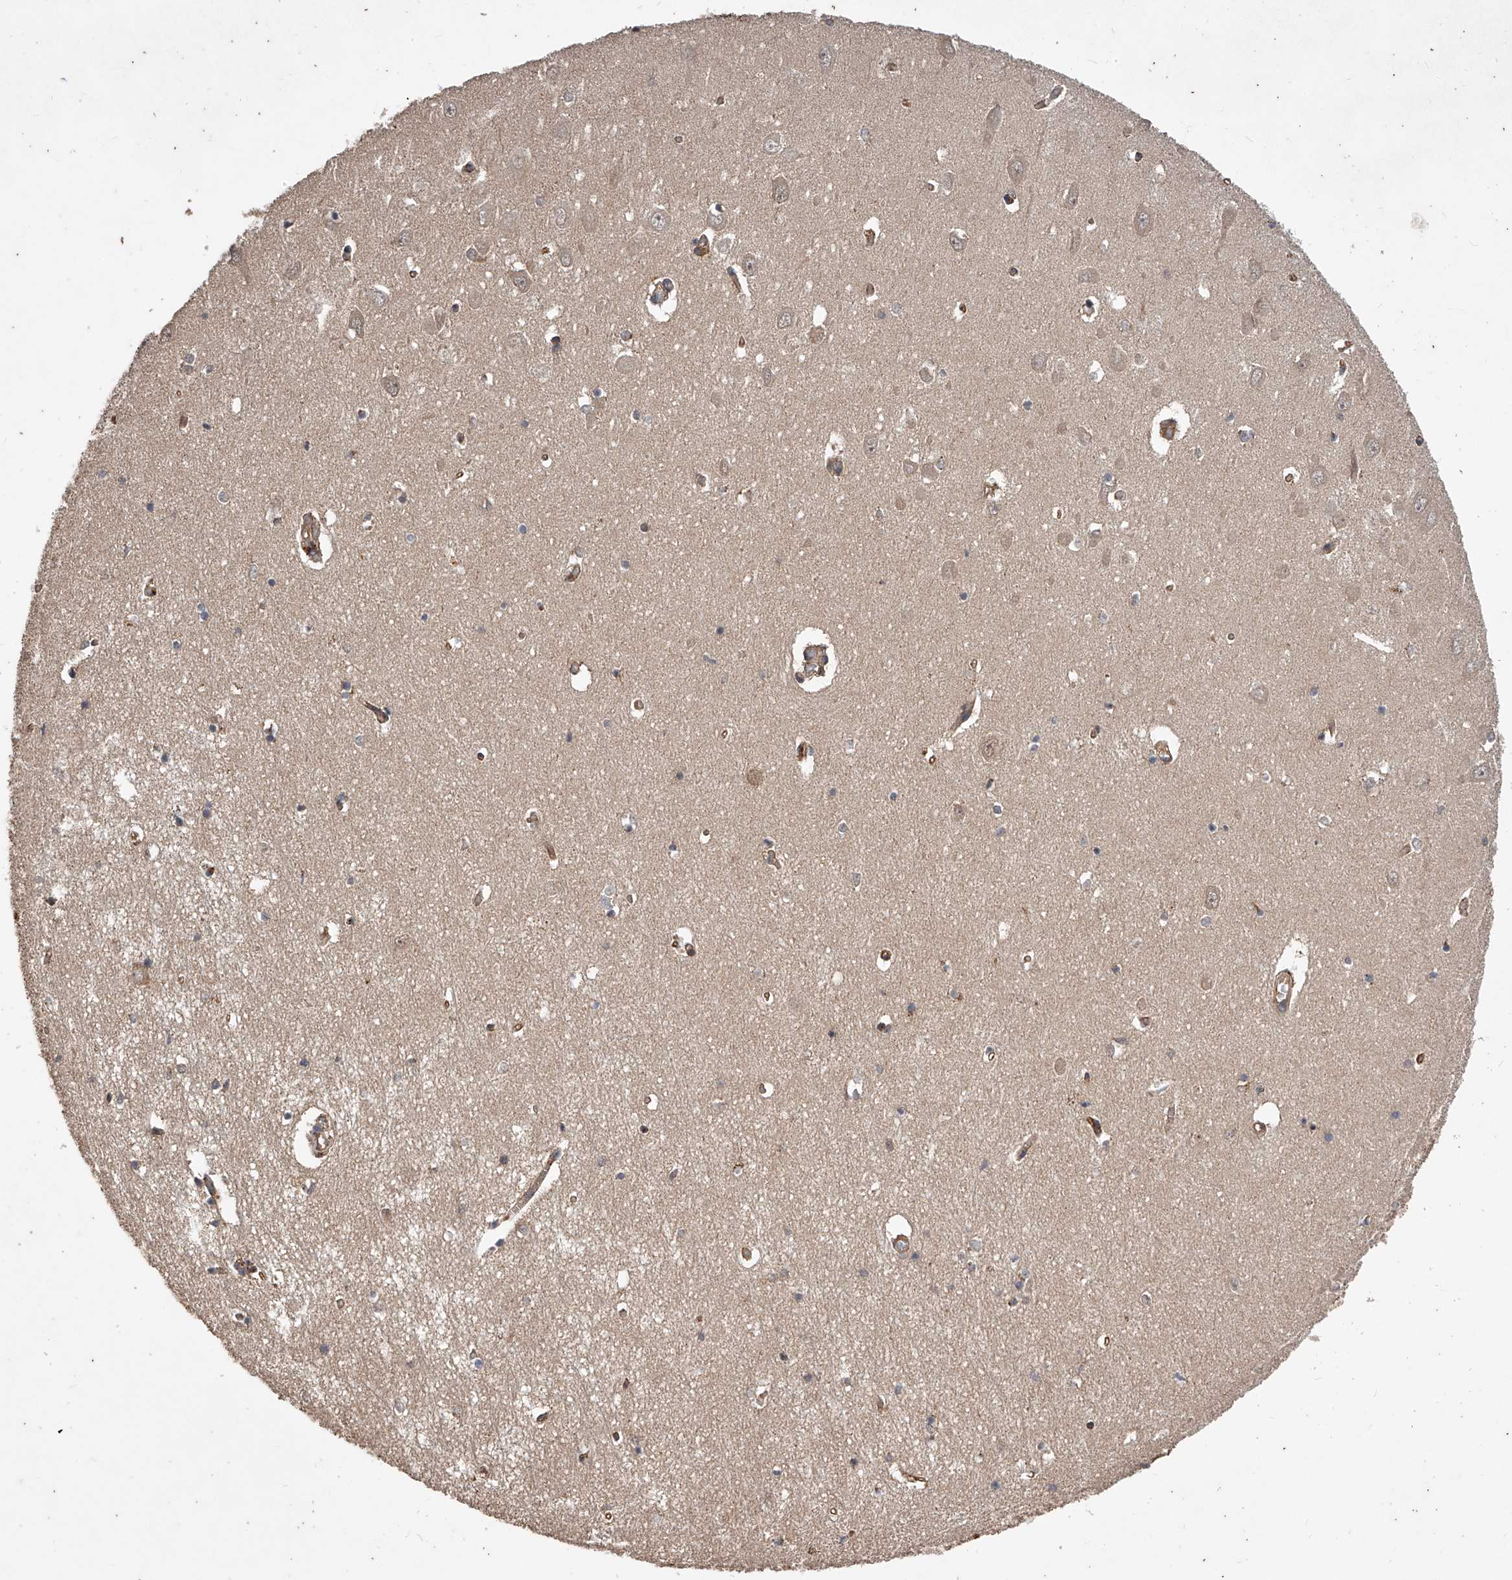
{"staining": {"intensity": "moderate", "quantity": "<25%", "location": "cytoplasmic/membranous"}, "tissue": "hippocampus", "cell_type": "Glial cells", "image_type": "normal", "snomed": [{"axis": "morphology", "description": "Normal tissue, NOS"}, {"axis": "topography", "description": "Hippocampus"}], "caption": "IHC (DAB) staining of normal hippocampus reveals moderate cytoplasmic/membranous protein staining in about <25% of glial cells.", "gene": "CFAP410", "patient": {"sex": "male", "age": 70}}